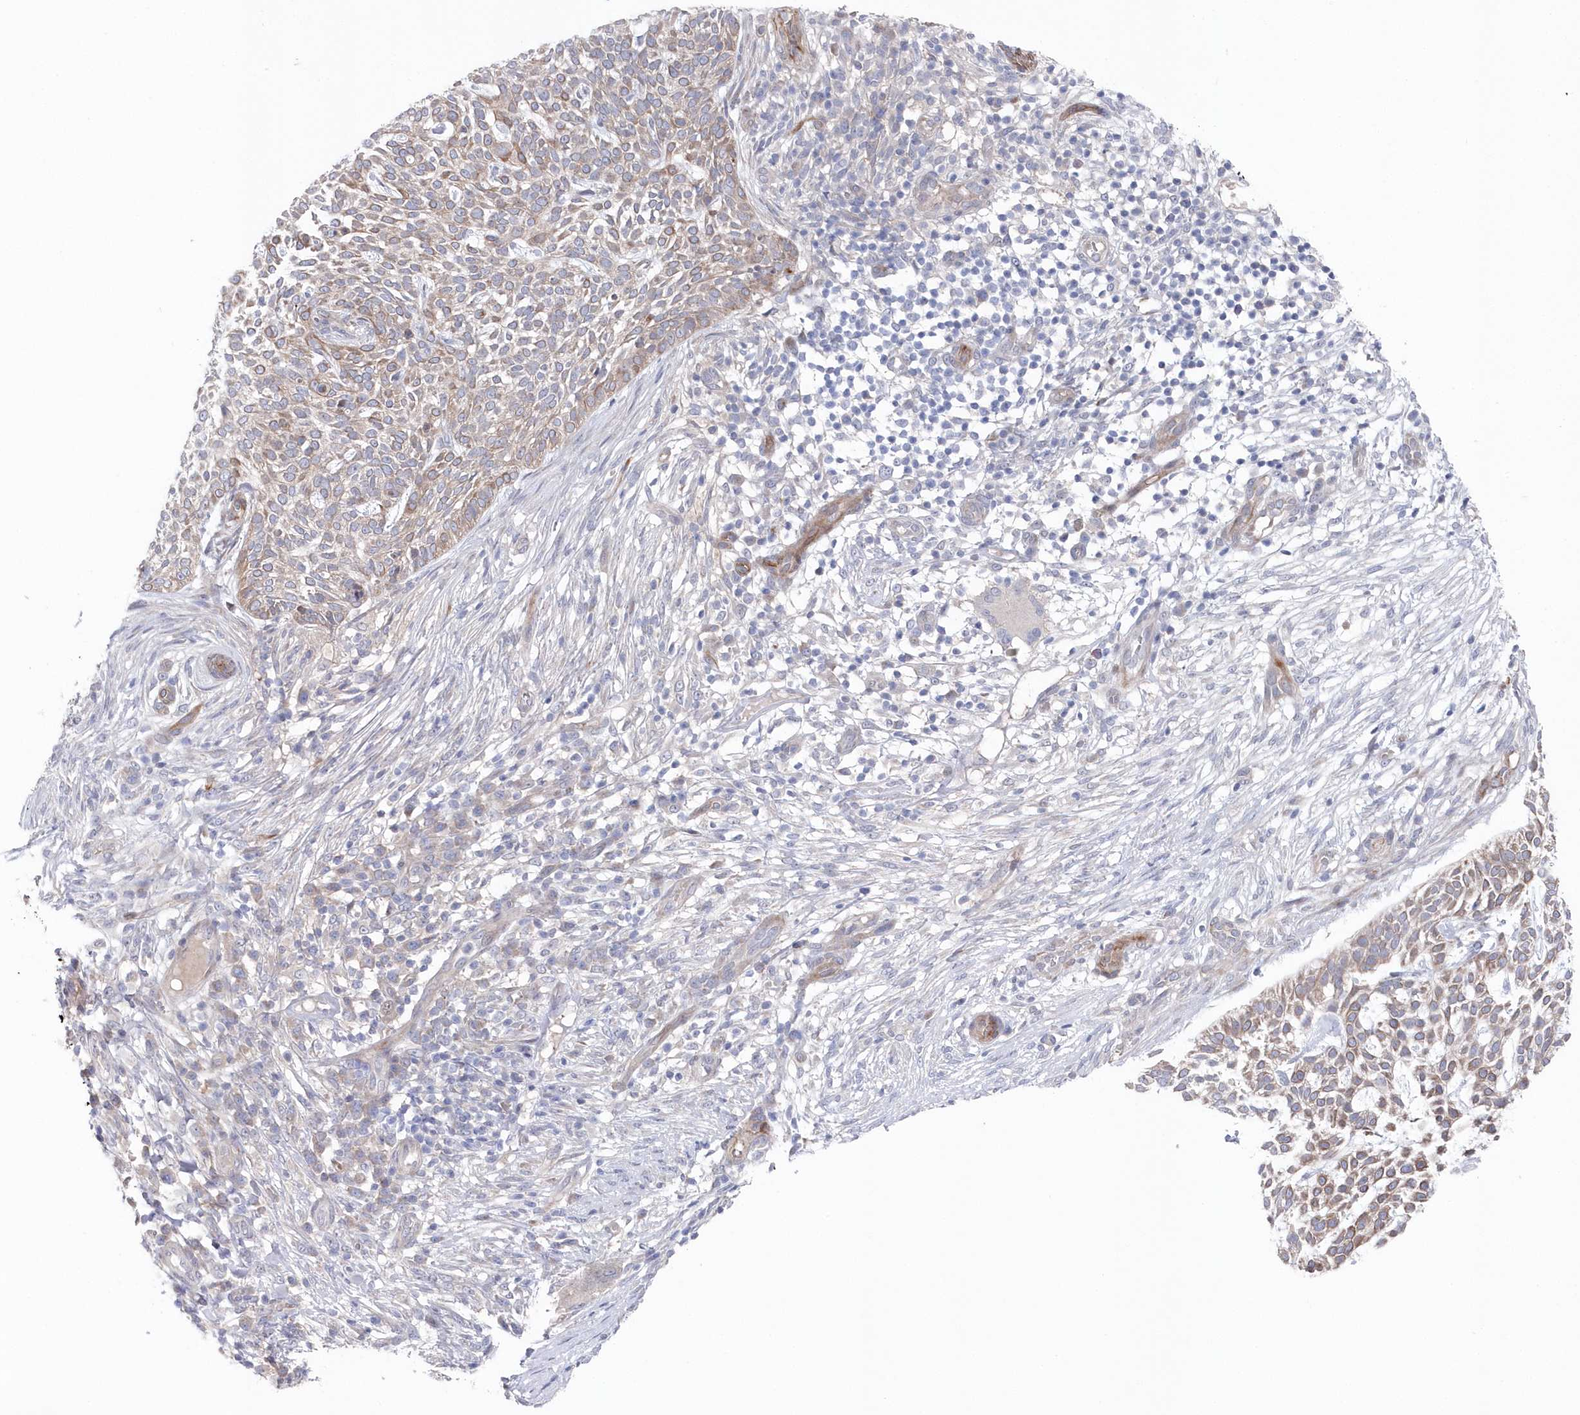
{"staining": {"intensity": "weak", "quantity": ">75%", "location": "cytoplasmic/membranous"}, "tissue": "skin cancer", "cell_type": "Tumor cells", "image_type": "cancer", "snomed": [{"axis": "morphology", "description": "Basal cell carcinoma"}, {"axis": "topography", "description": "Skin"}], "caption": "Protein expression analysis of human skin cancer reveals weak cytoplasmic/membranous staining in about >75% of tumor cells.", "gene": "KIAA1586", "patient": {"sex": "female", "age": 64}}